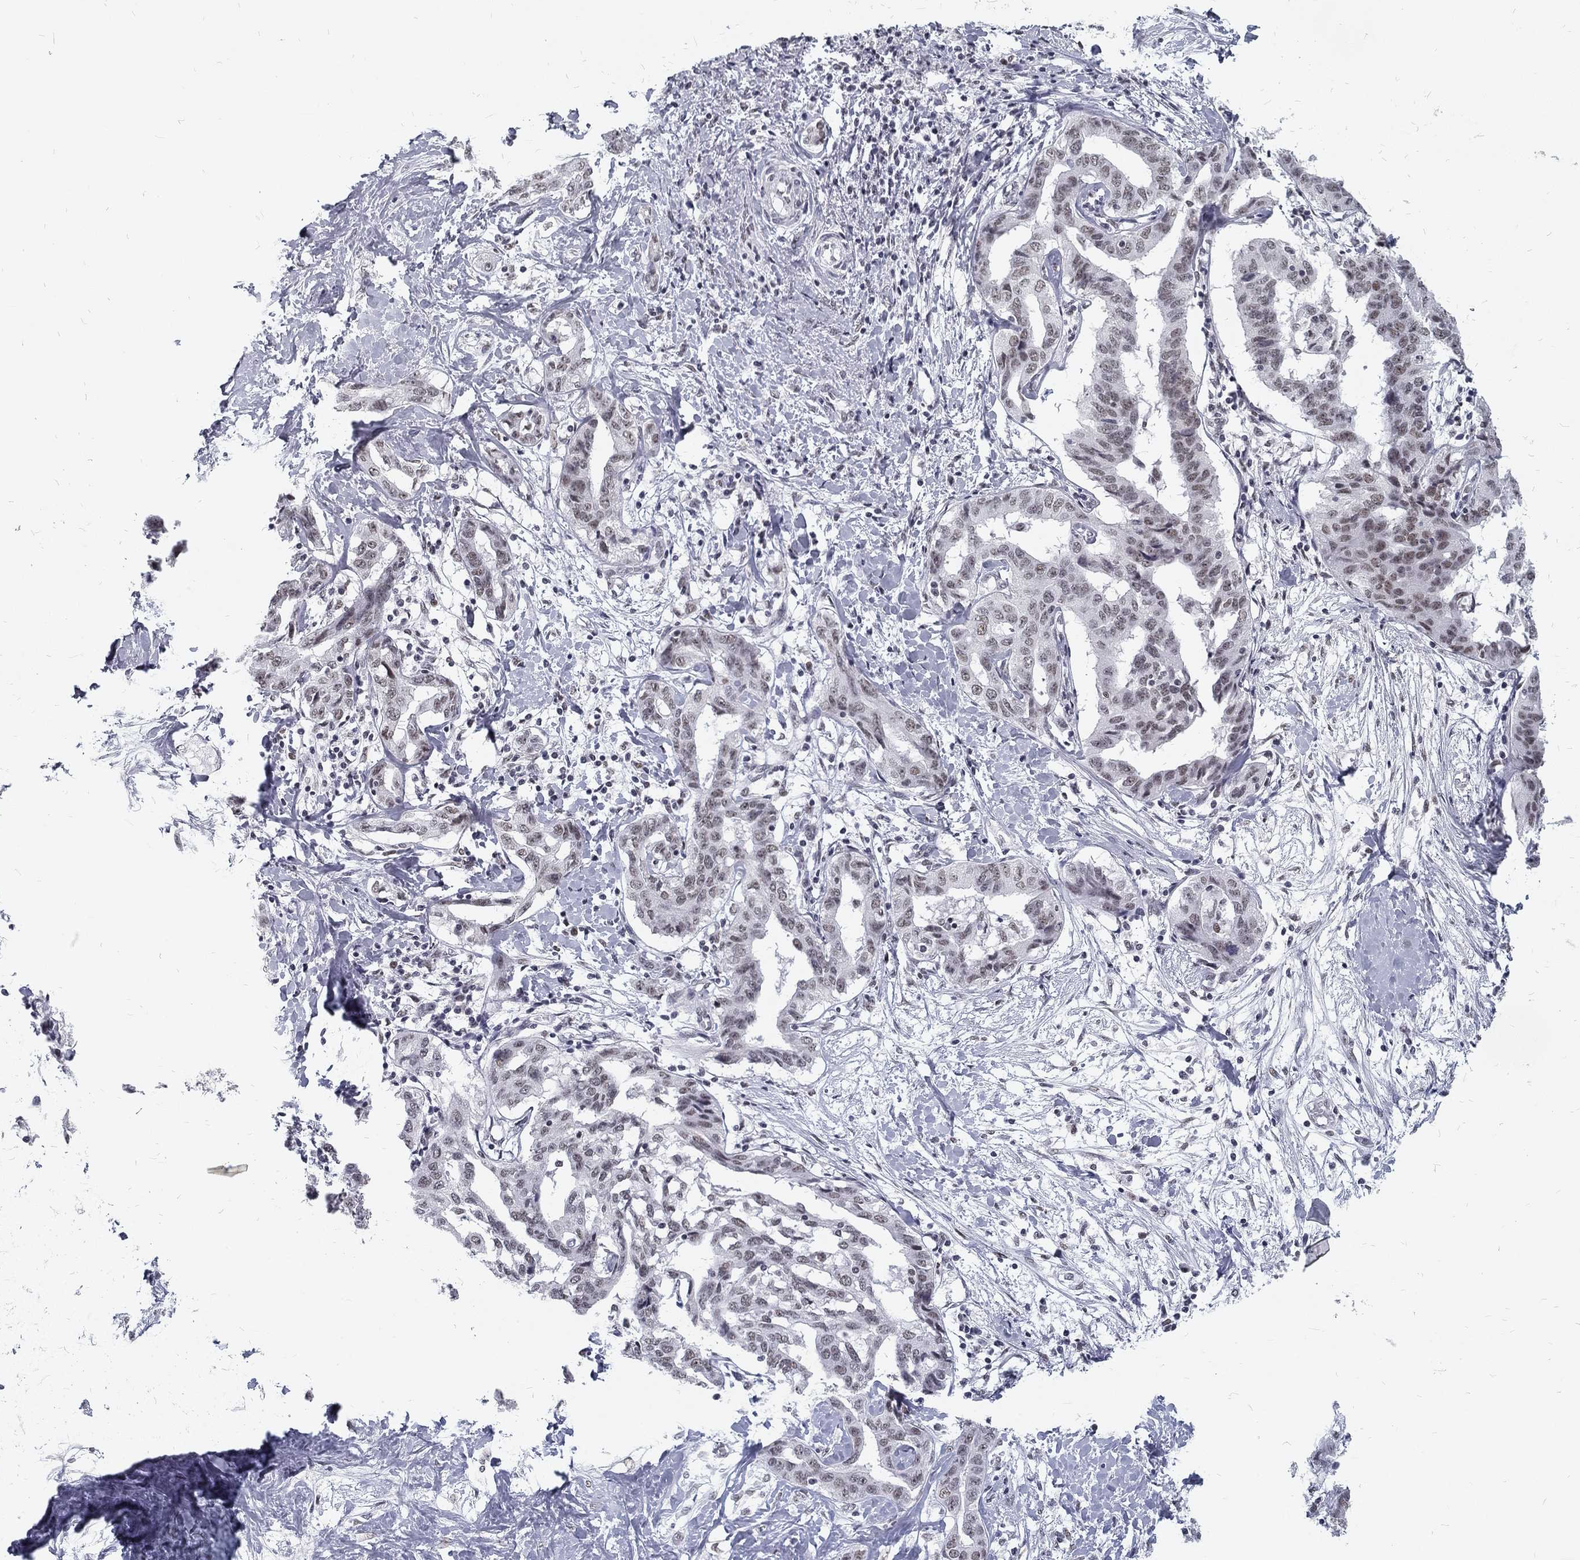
{"staining": {"intensity": "weak", "quantity": "<25%", "location": "nuclear"}, "tissue": "liver cancer", "cell_type": "Tumor cells", "image_type": "cancer", "snomed": [{"axis": "morphology", "description": "Cholangiocarcinoma"}, {"axis": "topography", "description": "Liver"}], "caption": "The histopathology image shows no significant positivity in tumor cells of cholangiocarcinoma (liver).", "gene": "SNORC", "patient": {"sex": "male", "age": 59}}